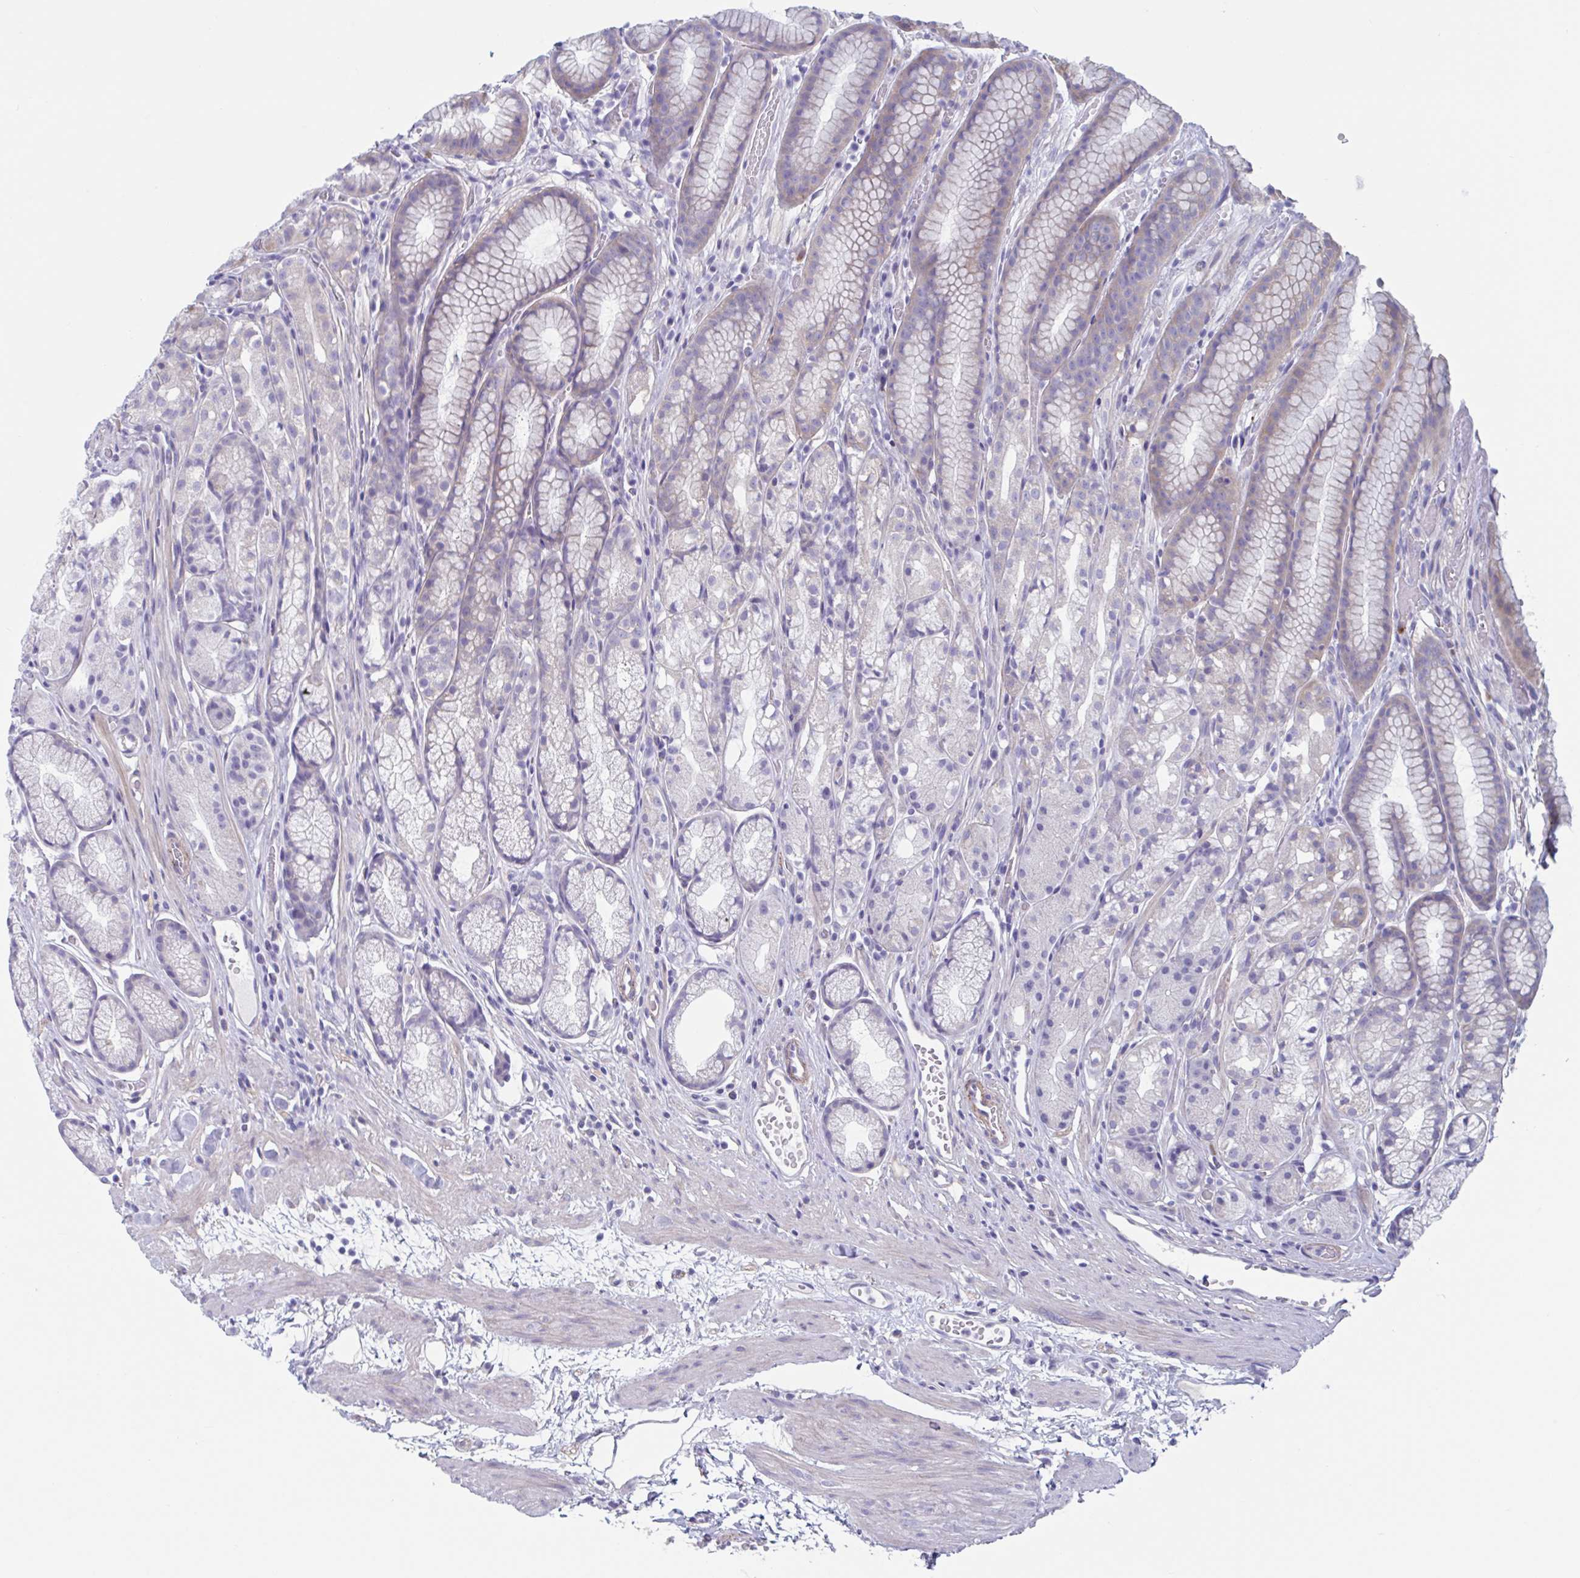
{"staining": {"intensity": "weak", "quantity": "<25%", "location": "cytoplasmic/membranous"}, "tissue": "stomach", "cell_type": "Glandular cells", "image_type": "normal", "snomed": [{"axis": "morphology", "description": "Normal tissue, NOS"}, {"axis": "topography", "description": "Smooth muscle"}, {"axis": "topography", "description": "Stomach"}], "caption": "Immunohistochemistry (IHC) histopathology image of unremarkable stomach: stomach stained with DAB (3,3'-diaminobenzidine) reveals no significant protein expression in glandular cells.", "gene": "LPIN3", "patient": {"sex": "male", "age": 70}}